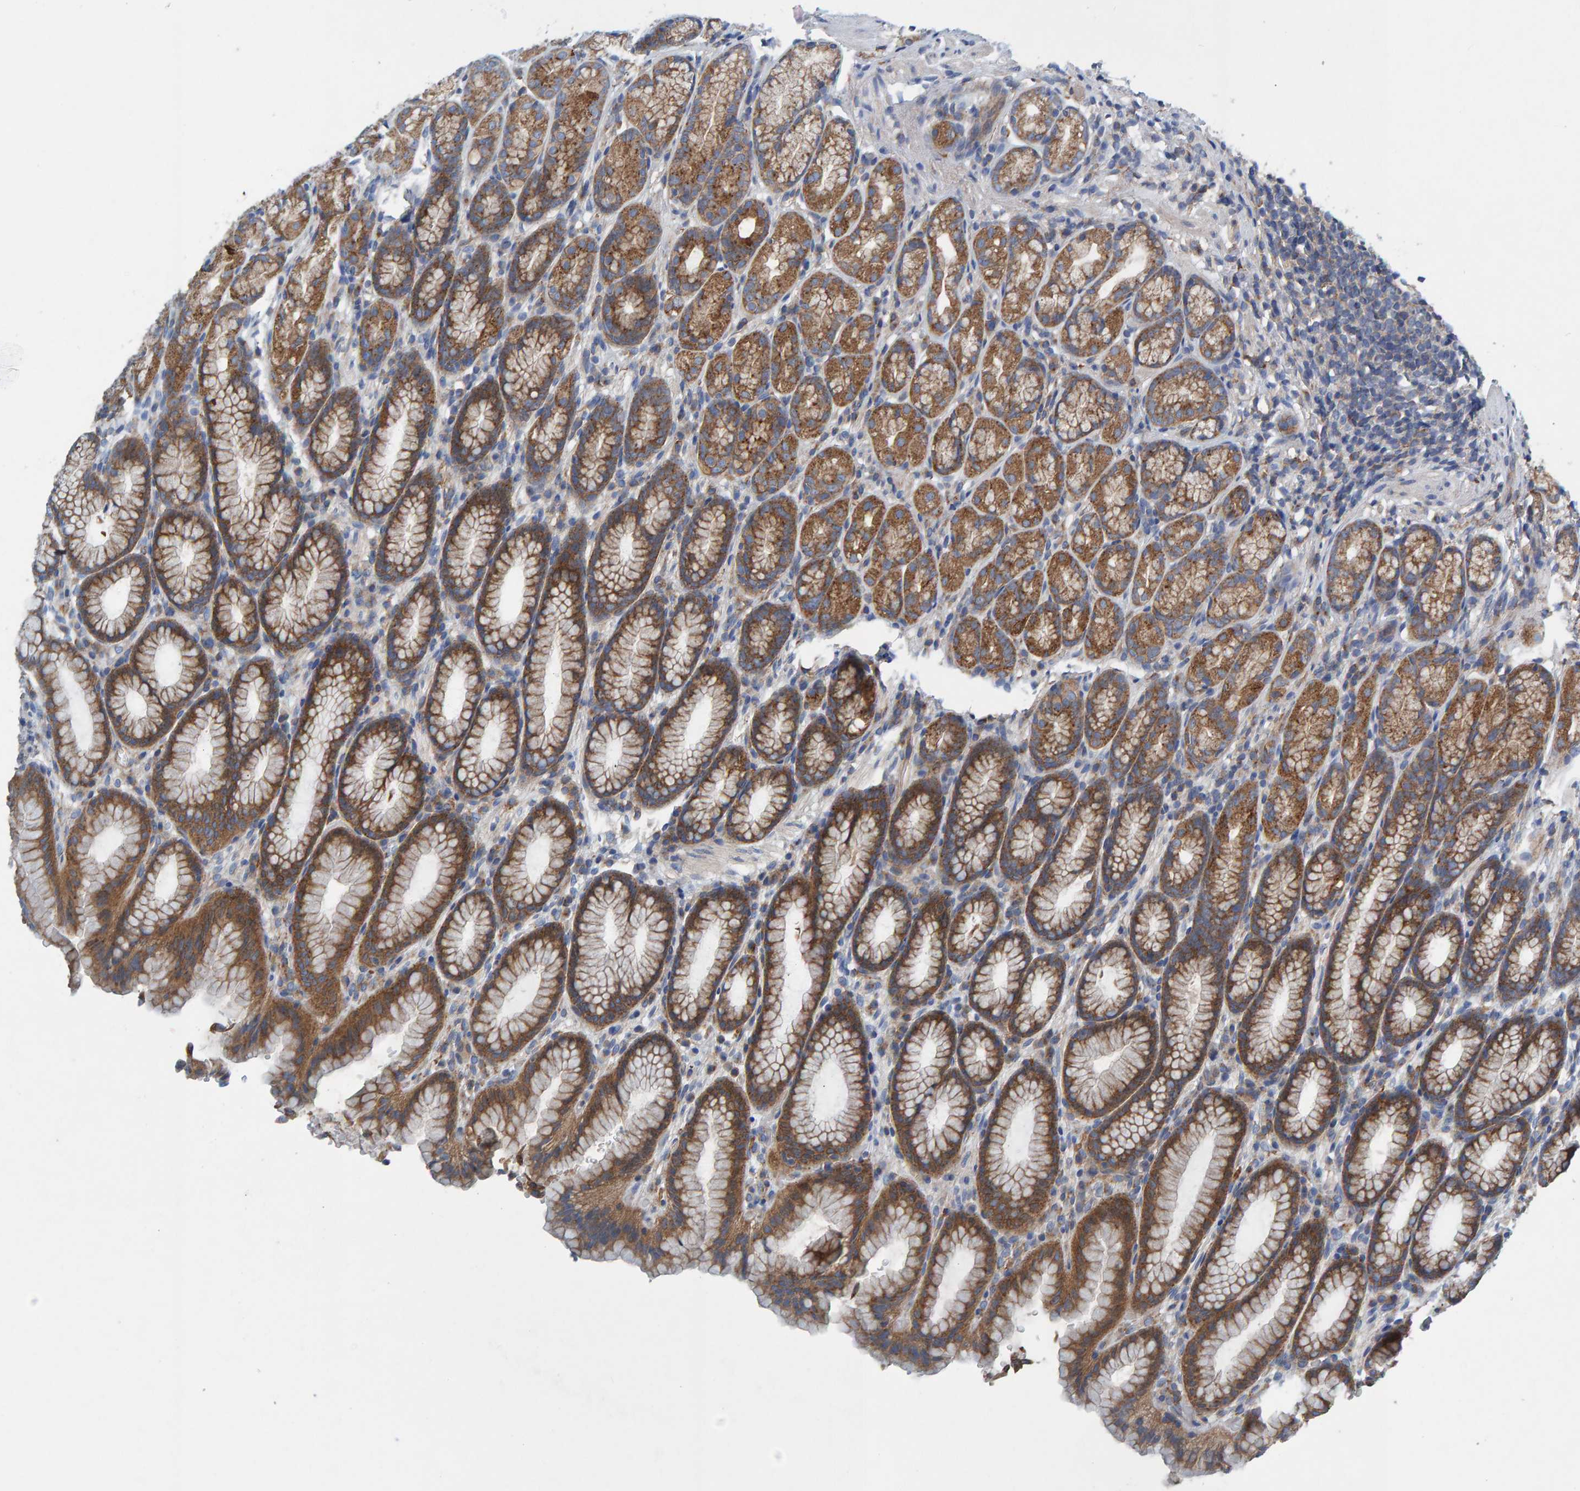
{"staining": {"intensity": "moderate", "quantity": ">75%", "location": "cytoplasmic/membranous"}, "tissue": "stomach", "cell_type": "Glandular cells", "image_type": "normal", "snomed": [{"axis": "morphology", "description": "Normal tissue, NOS"}, {"axis": "topography", "description": "Stomach"}], "caption": "Brown immunohistochemical staining in benign stomach reveals moderate cytoplasmic/membranous staining in approximately >75% of glandular cells.", "gene": "MKLN1", "patient": {"sex": "male", "age": 42}}